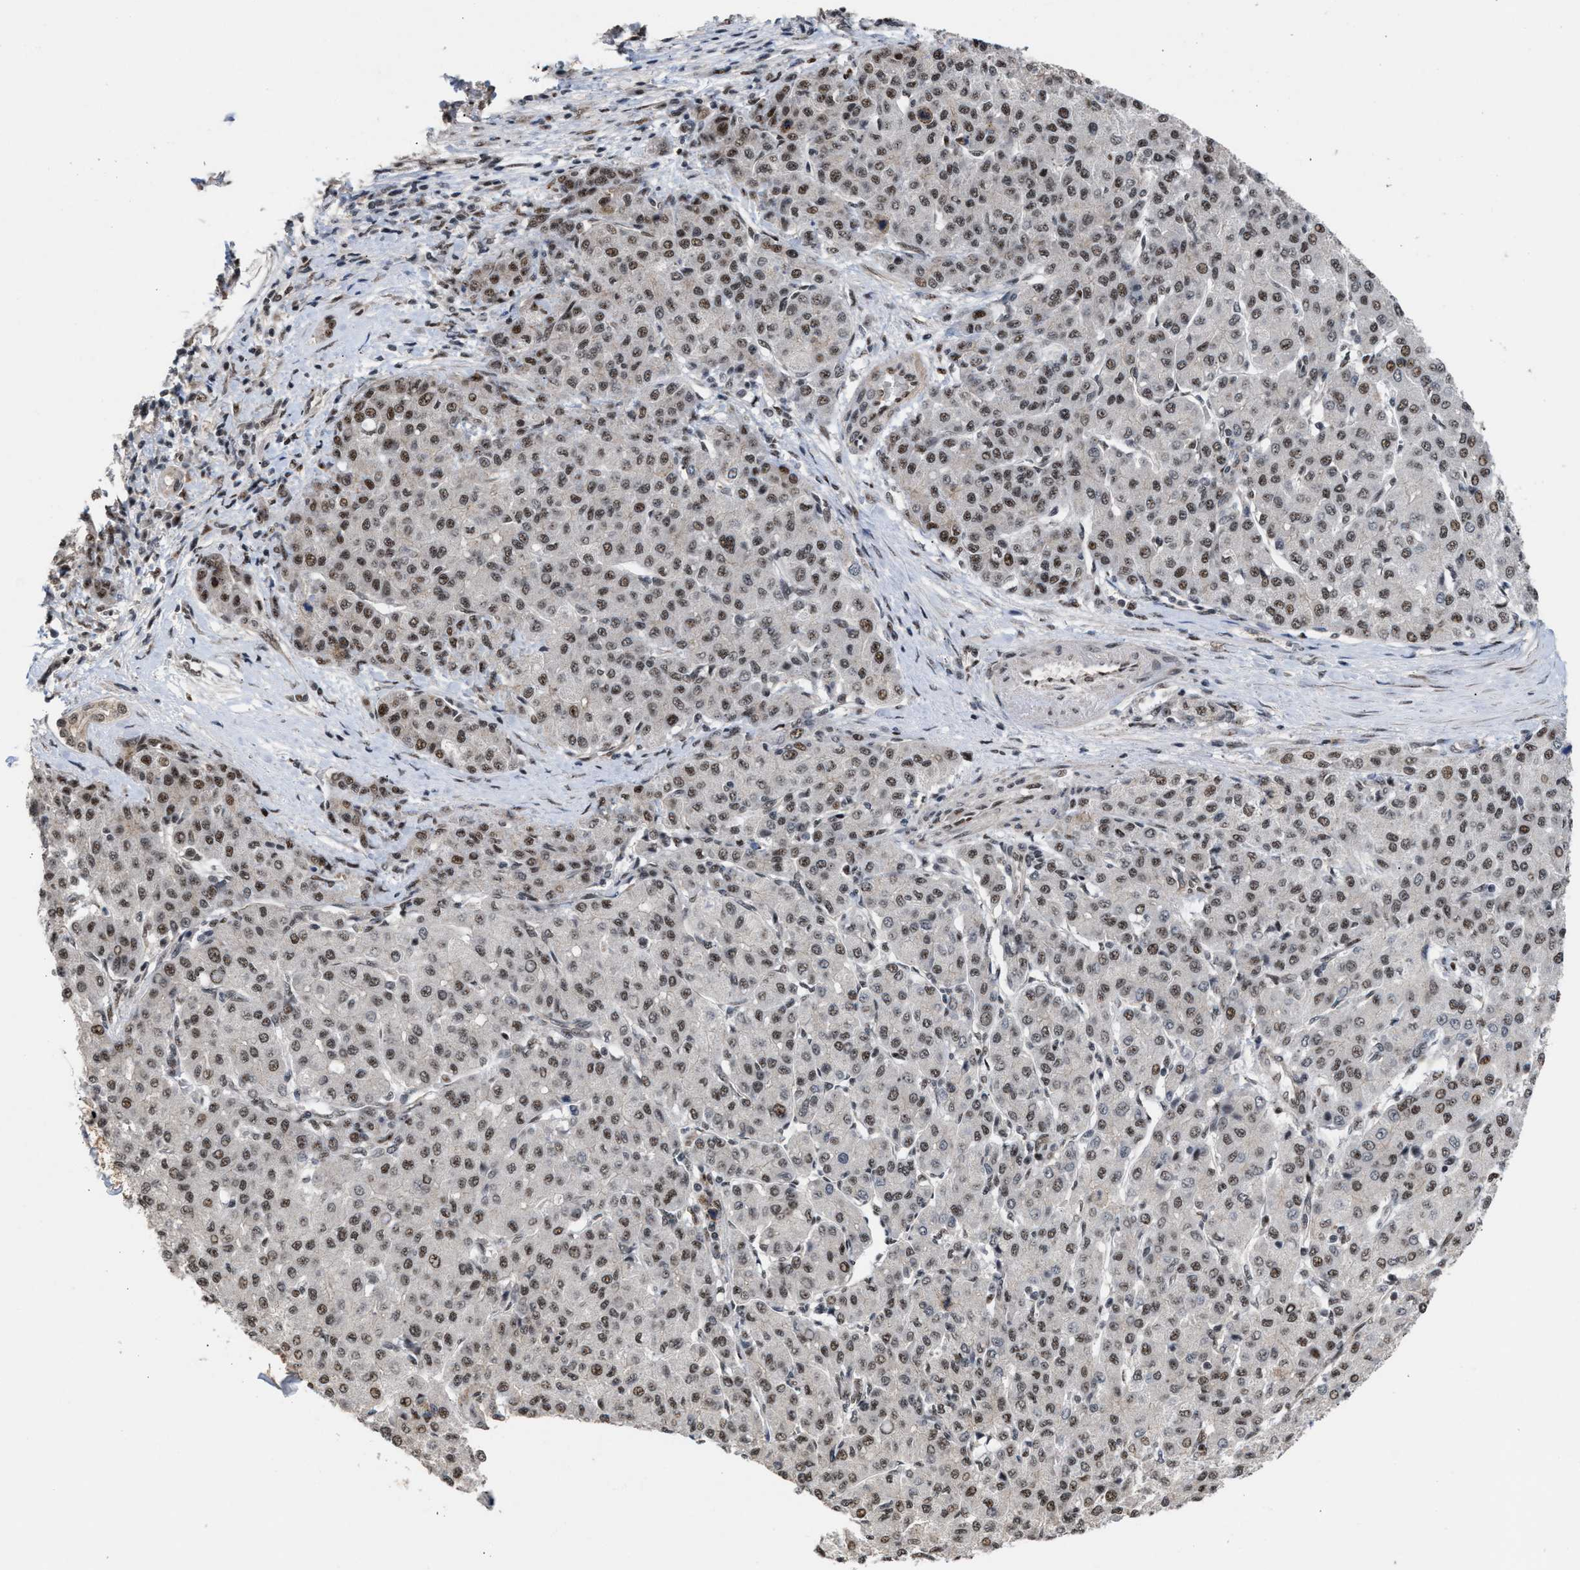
{"staining": {"intensity": "moderate", "quantity": ">75%", "location": "nuclear"}, "tissue": "liver cancer", "cell_type": "Tumor cells", "image_type": "cancer", "snomed": [{"axis": "morphology", "description": "Carcinoma, Hepatocellular, NOS"}, {"axis": "topography", "description": "Liver"}], "caption": "This image reveals immunohistochemistry (IHC) staining of human liver cancer, with medium moderate nuclear expression in about >75% of tumor cells.", "gene": "EIF4A3", "patient": {"sex": "male", "age": 65}}